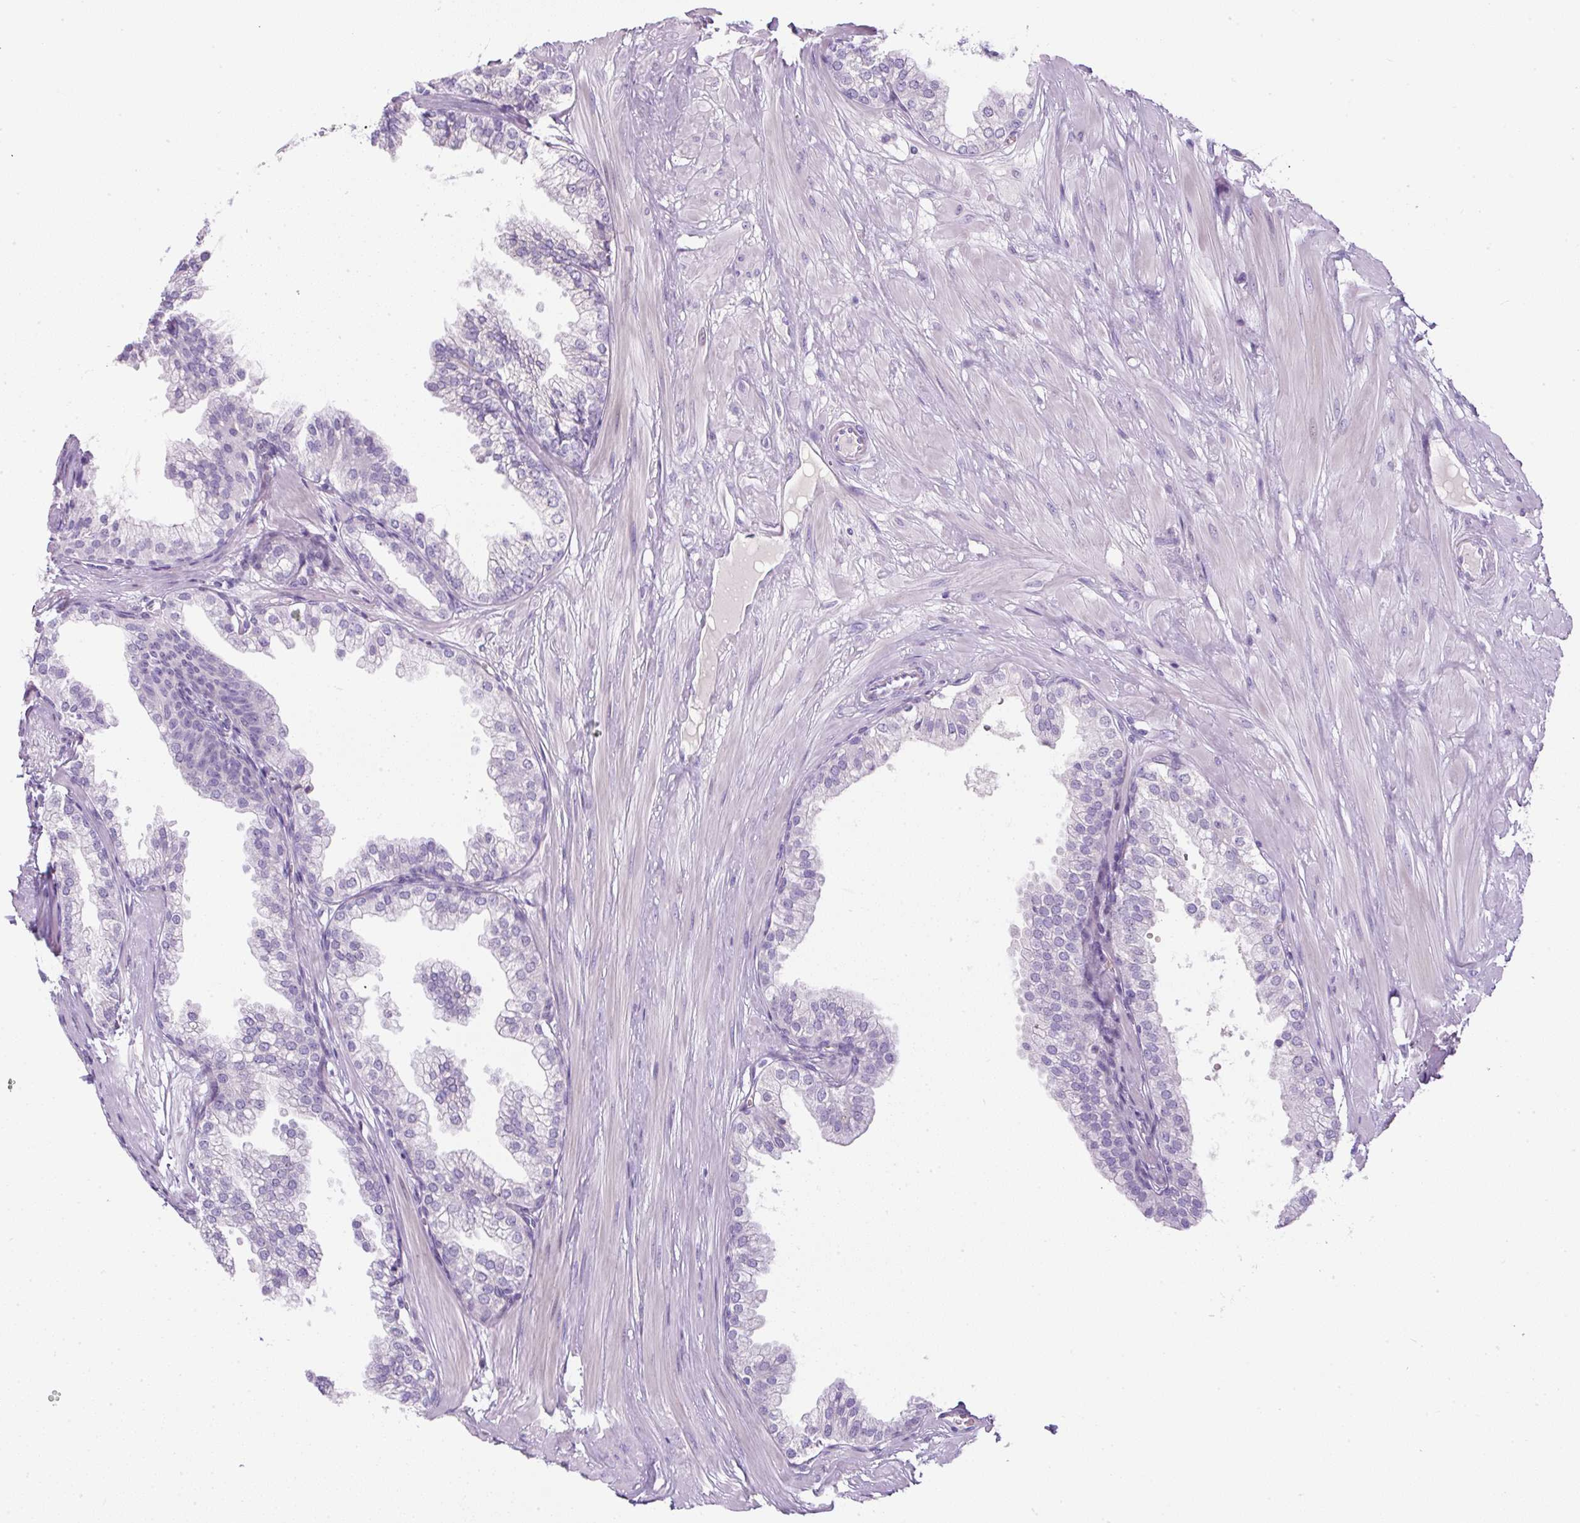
{"staining": {"intensity": "negative", "quantity": "none", "location": "none"}, "tissue": "prostate", "cell_type": "Glandular cells", "image_type": "normal", "snomed": [{"axis": "morphology", "description": "Normal tissue, NOS"}, {"axis": "topography", "description": "Prostate"}, {"axis": "topography", "description": "Peripheral nerve tissue"}], "caption": "Histopathology image shows no protein staining in glandular cells of normal prostate. (DAB immunohistochemistry (IHC) with hematoxylin counter stain).", "gene": "FGFBP3", "patient": {"sex": "male", "age": 55}}